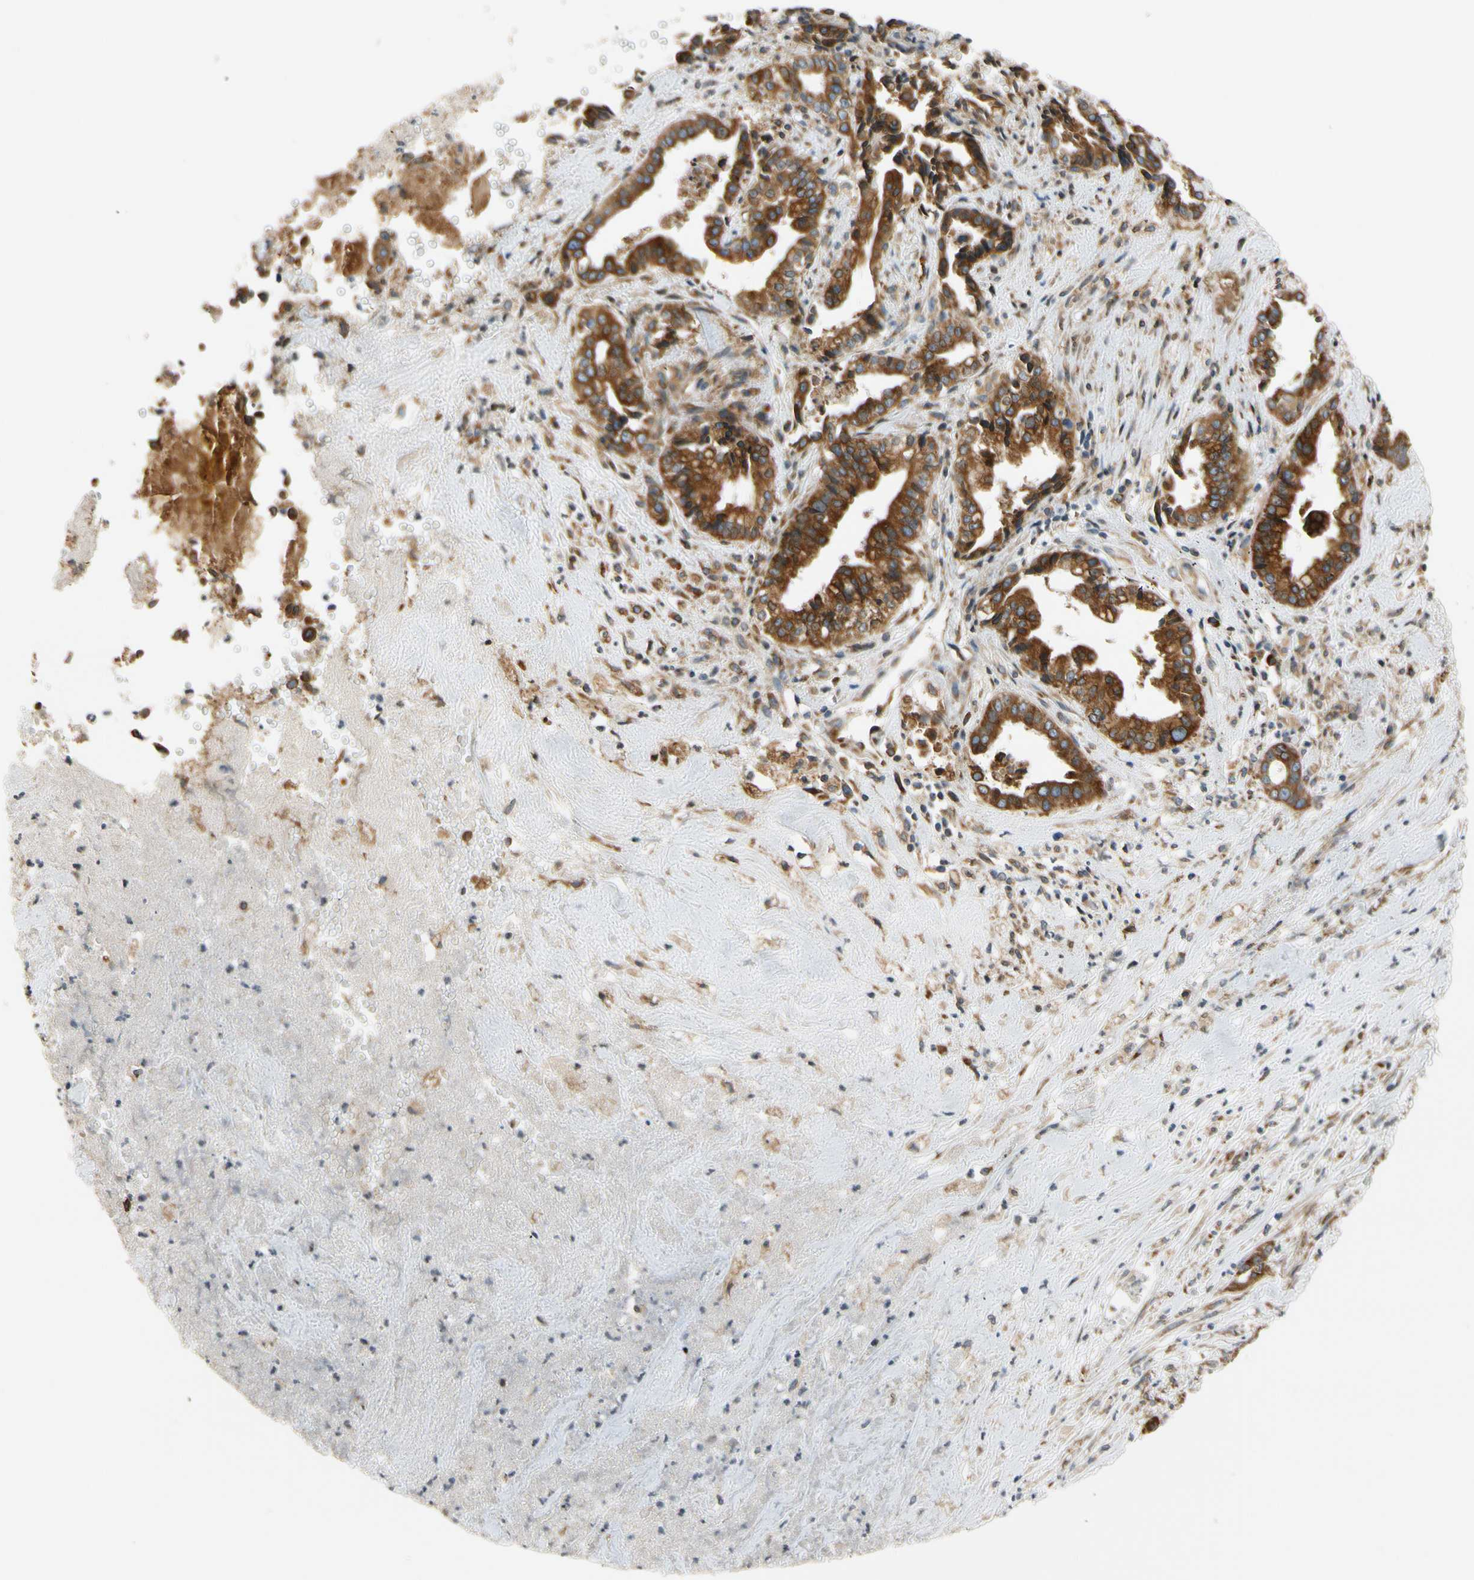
{"staining": {"intensity": "strong", "quantity": ">75%", "location": "cytoplasmic/membranous"}, "tissue": "liver cancer", "cell_type": "Tumor cells", "image_type": "cancer", "snomed": [{"axis": "morphology", "description": "Cholangiocarcinoma"}, {"axis": "topography", "description": "Liver"}], "caption": "This histopathology image shows liver cancer (cholangiocarcinoma) stained with immunohistochemistry to label a protein in brown. The cytoplasmic/membranous of tumor cells show strong positivity for the protein. Nuclei are counter-stained blue.", "gene": "RPN2", "patient": {"sex": "female", "age": 61}}